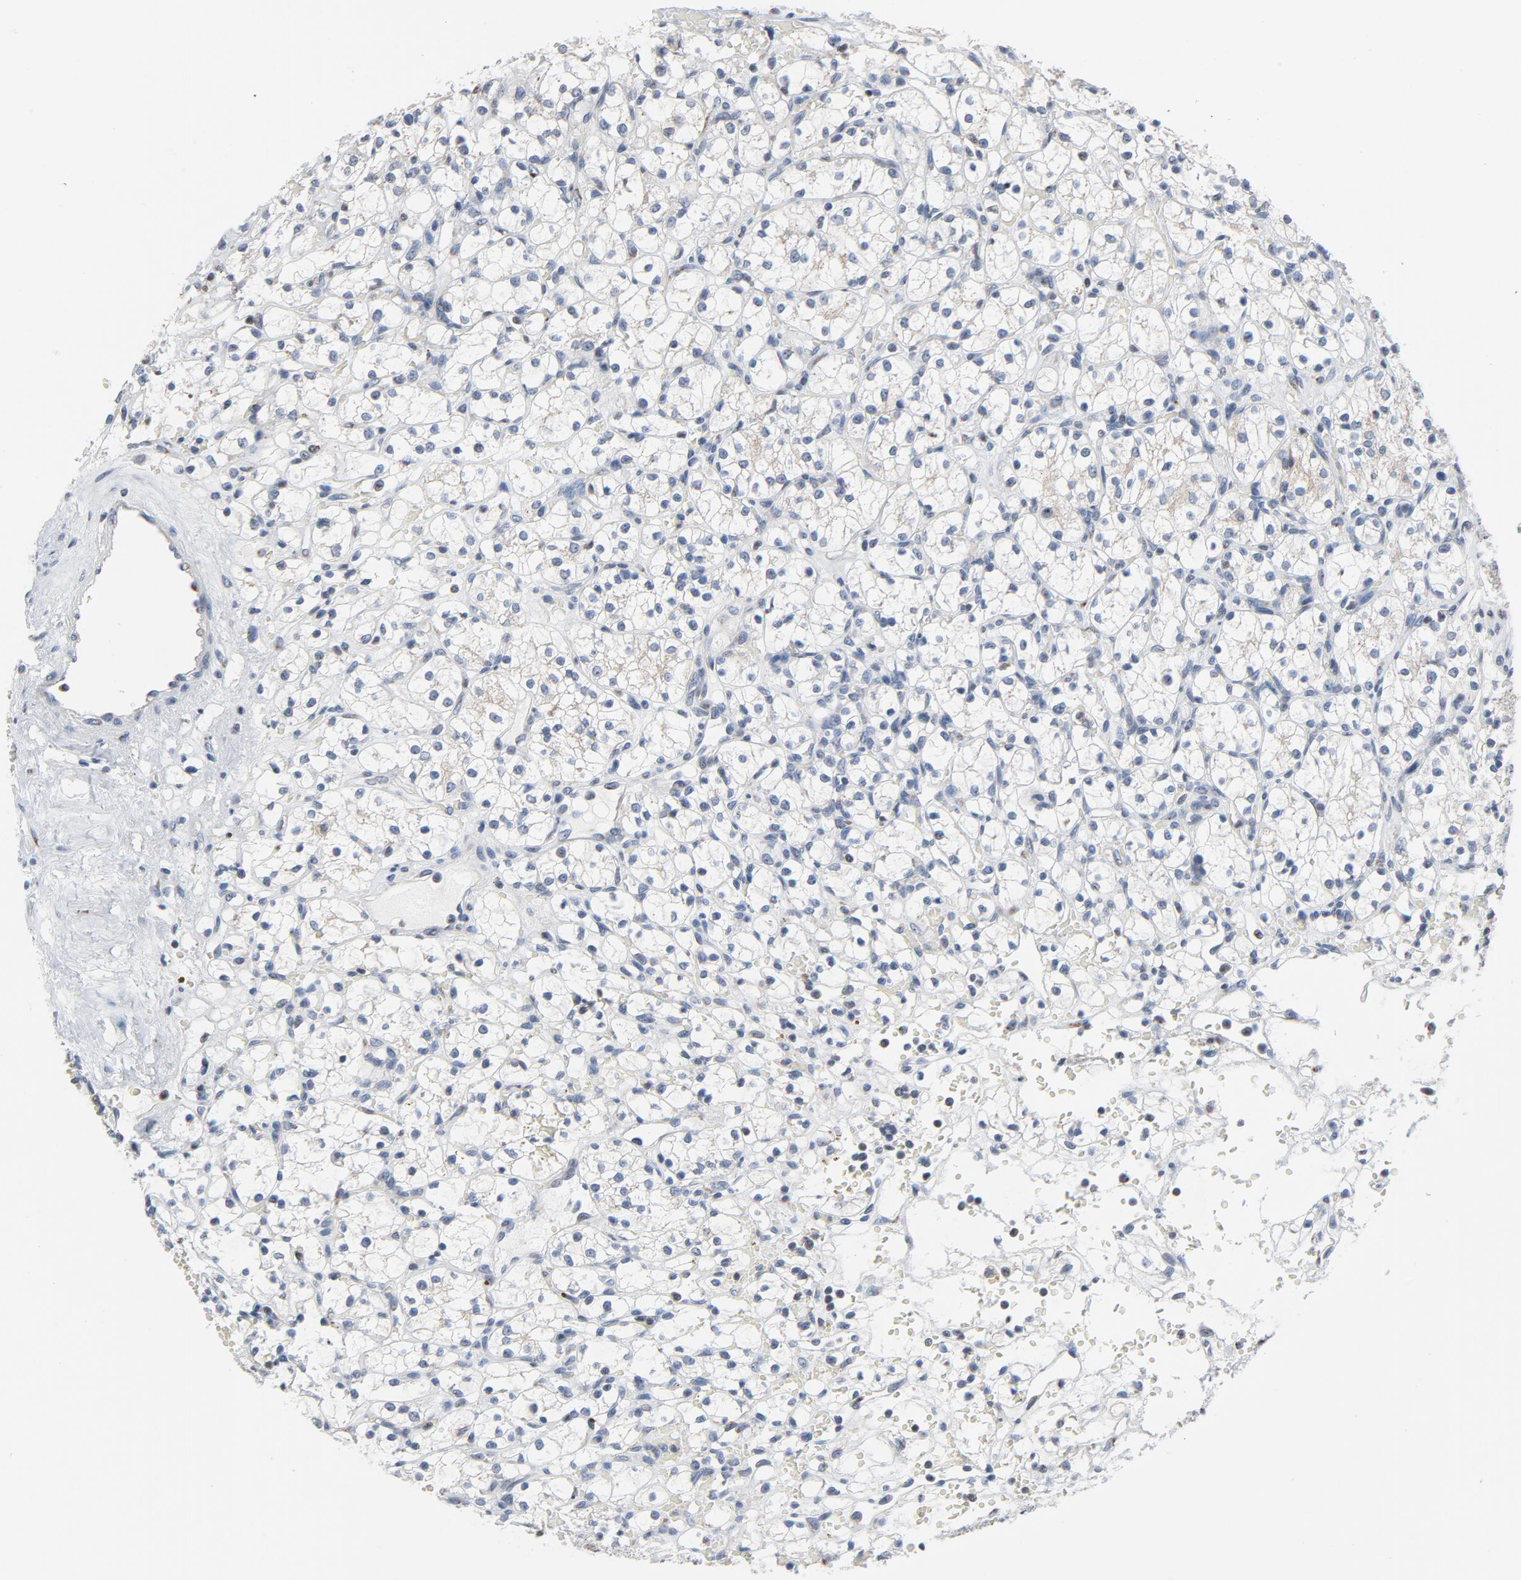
{"staining": {"intensity": "weak", "quantity": "<25%", "location": "cytoplasmic/membranous"}, "tissue": "renal cancer", "cell_type": "Tumor cells", "image_type": "cancer", "snomed": [{"axis": "morphology", "description": "Adenocarcinoma, NOS"}, {"axis": "topography", "description": "Kidney"}], "caption": "Tumor cells show no significant staining in renal cancer. Nuclei are stained in blue.", "gene": "YIPF6", "patient": {"sex": "female", "age": 60}}